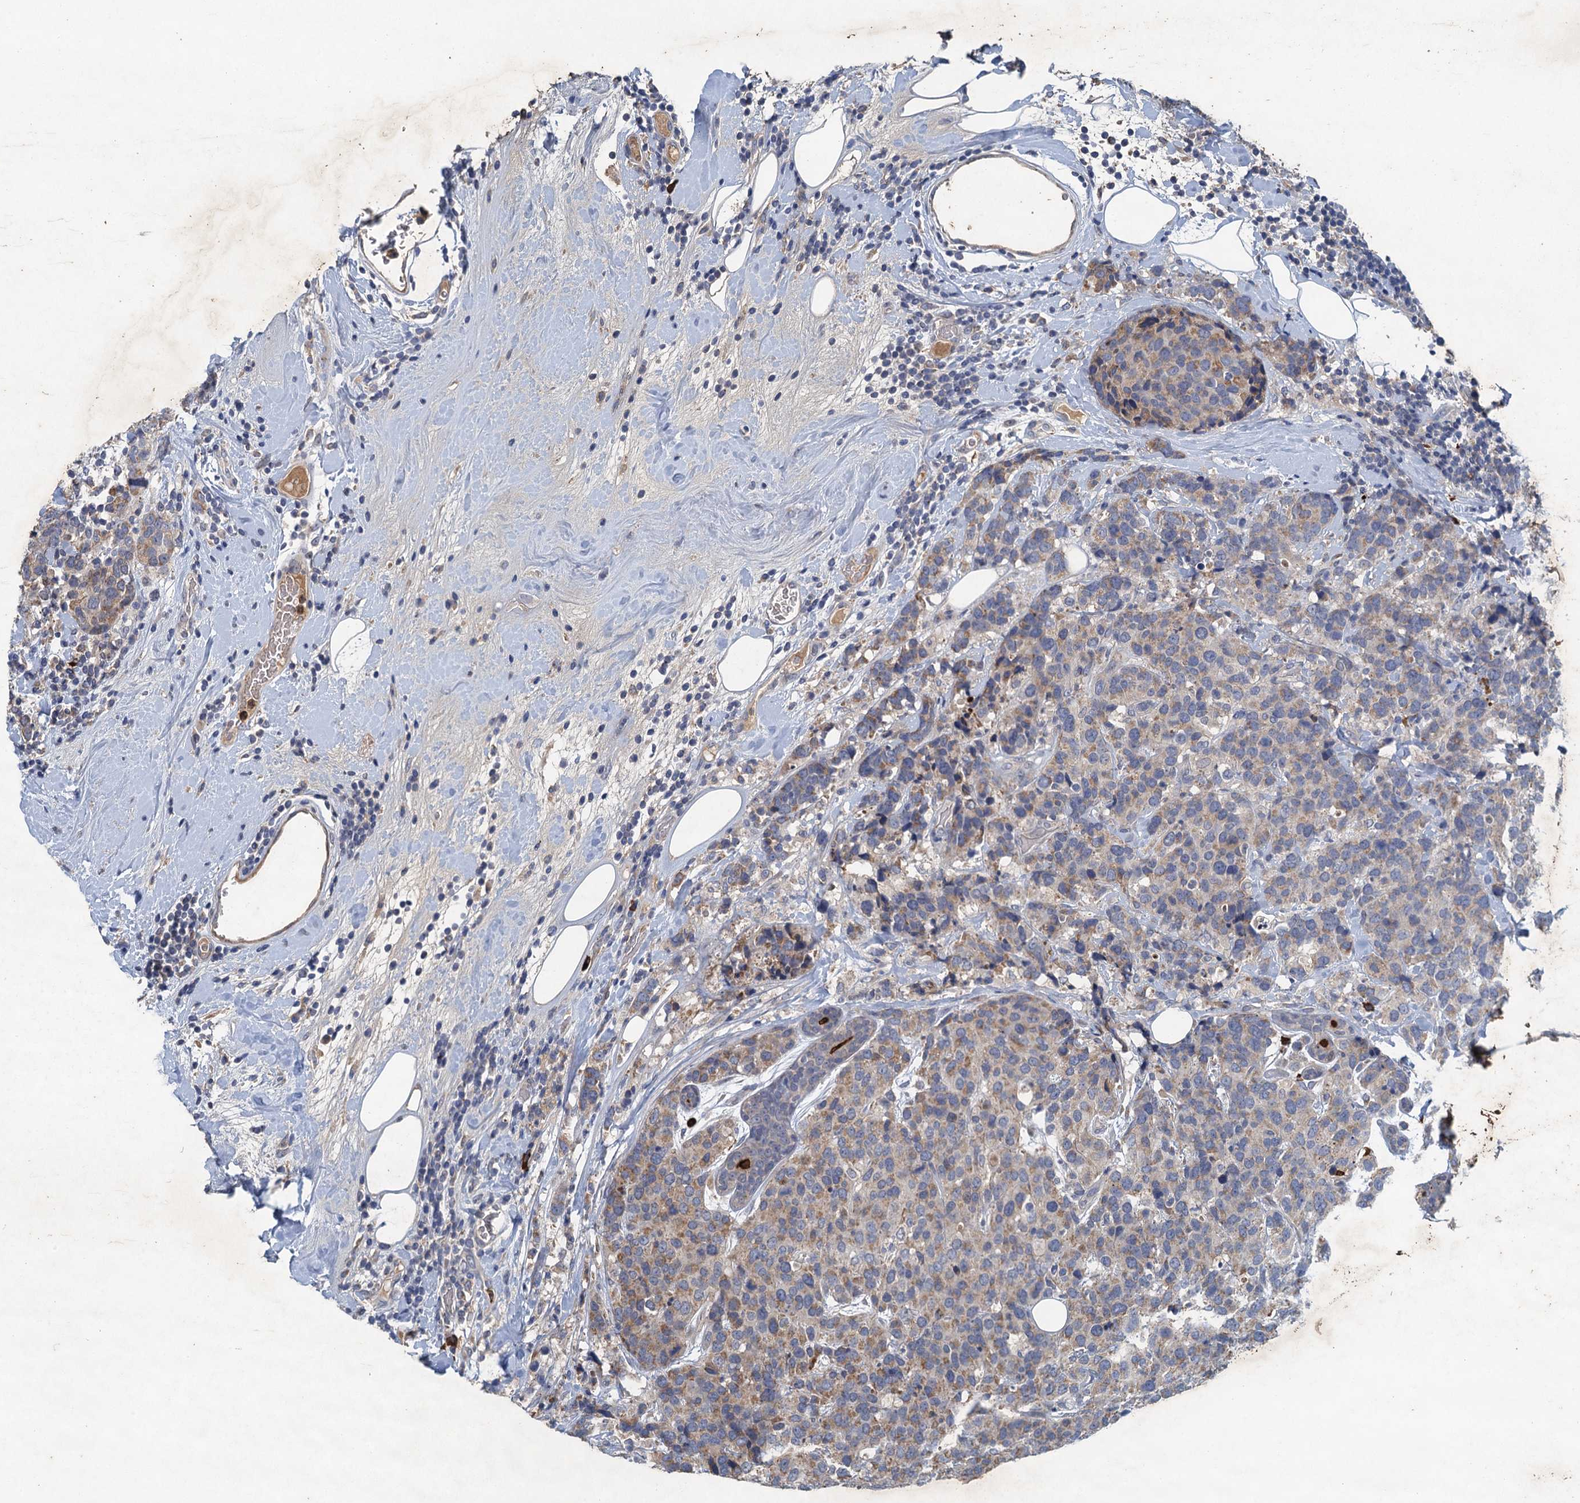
{"staining": {"intensity": "moderate", "quantity": "25%-75%", "location": "cytoplasmic/membranous"}, "tissue": "breast cancer", "cell_type": "Tumor cells", "image_type": "cancer", "snomed": [{"axis": "morphology", "description": "Lobular carcinoma"}, {"axis": "topography", "description": "Breast"}], "caption": "This photomicrograph exhibits immunohistochemistry staining of human lobular carcinoma (breast), with medium moderate cytoplasmic/membranous positivity in about 25%-75% of tumor cells.", "gene": "TPCN1", "patient": {"sex": "female", "age": 59}}